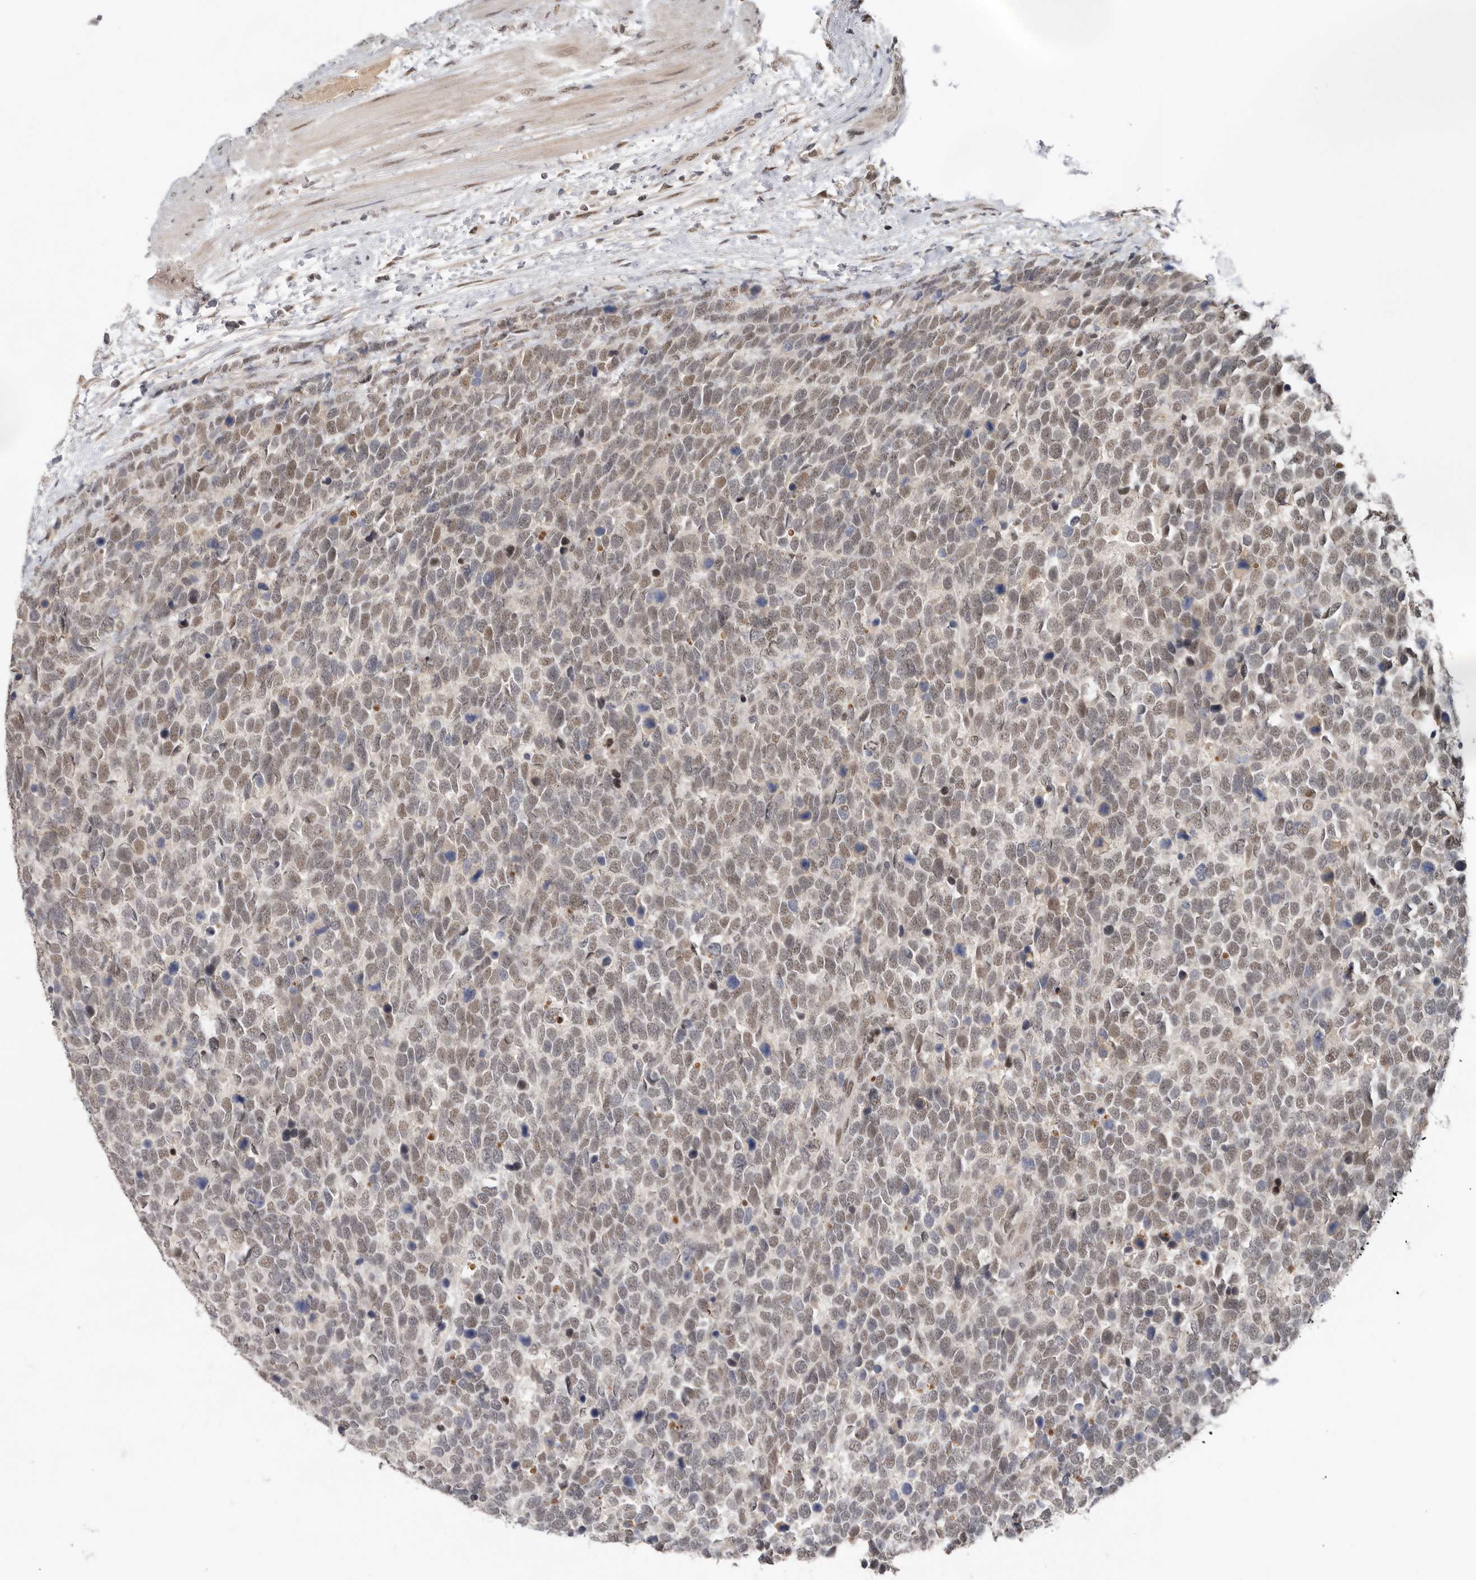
{"staining": {"intensity": "weak", "quantity": ">75%", "location": "nuclear"}, "tissue": "urothelial cancer", "cell_type": "Tumor cells", "image_type": "cancer", "snomed": [{"axis": "morphology", "description": "Urothelial carcinoma, High grade"}, {"axis": "topography", "description": "Urinary bladder"}], "caption": "This is an image of immunohistochemistry (IHC) staining of urothelial cancer, which shows weak staining in the nuclear of tumor cells.", "gene": "BRCA2", "patient": {"sex": "female", "age": 82}}